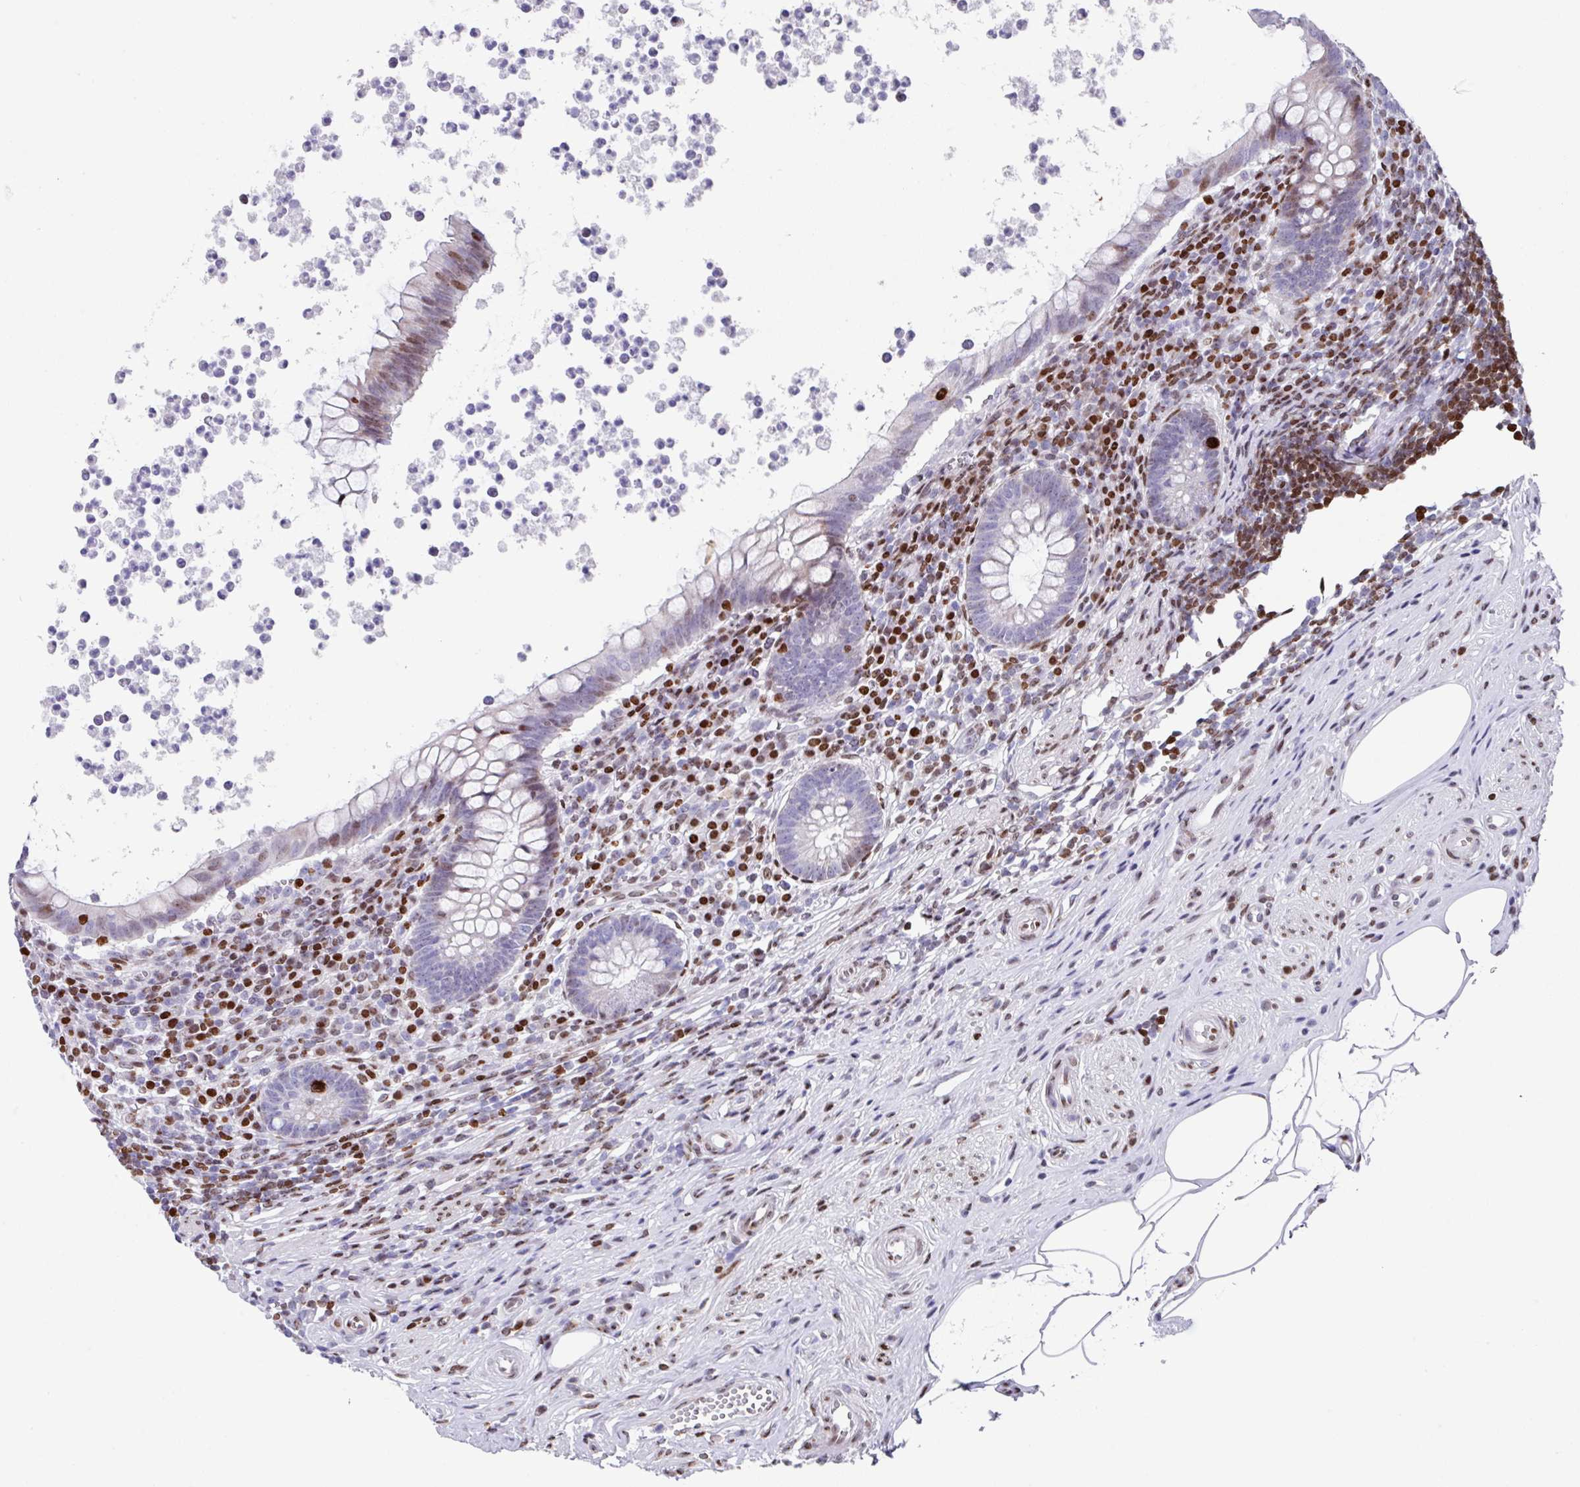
{"staining": {"intensity": "strong", "quantity": "<25%", "location": "cytoplasmic/membranous"}, "tissue": "appendix", "cell_type": "Glandular cells", "image_type": "normal", "snomed": [{"axis": "morphology", "description": "Normal tissue, NOS"}, {"axis": "topography", "description": "Appendix"}], "caption": "Protein staining of benign appendix reveals strong cytoplasmic/membranous staining in about <25% of glandular cells.", "gene": "TCF3", "patient": {"sex": "female", "age": 56}}